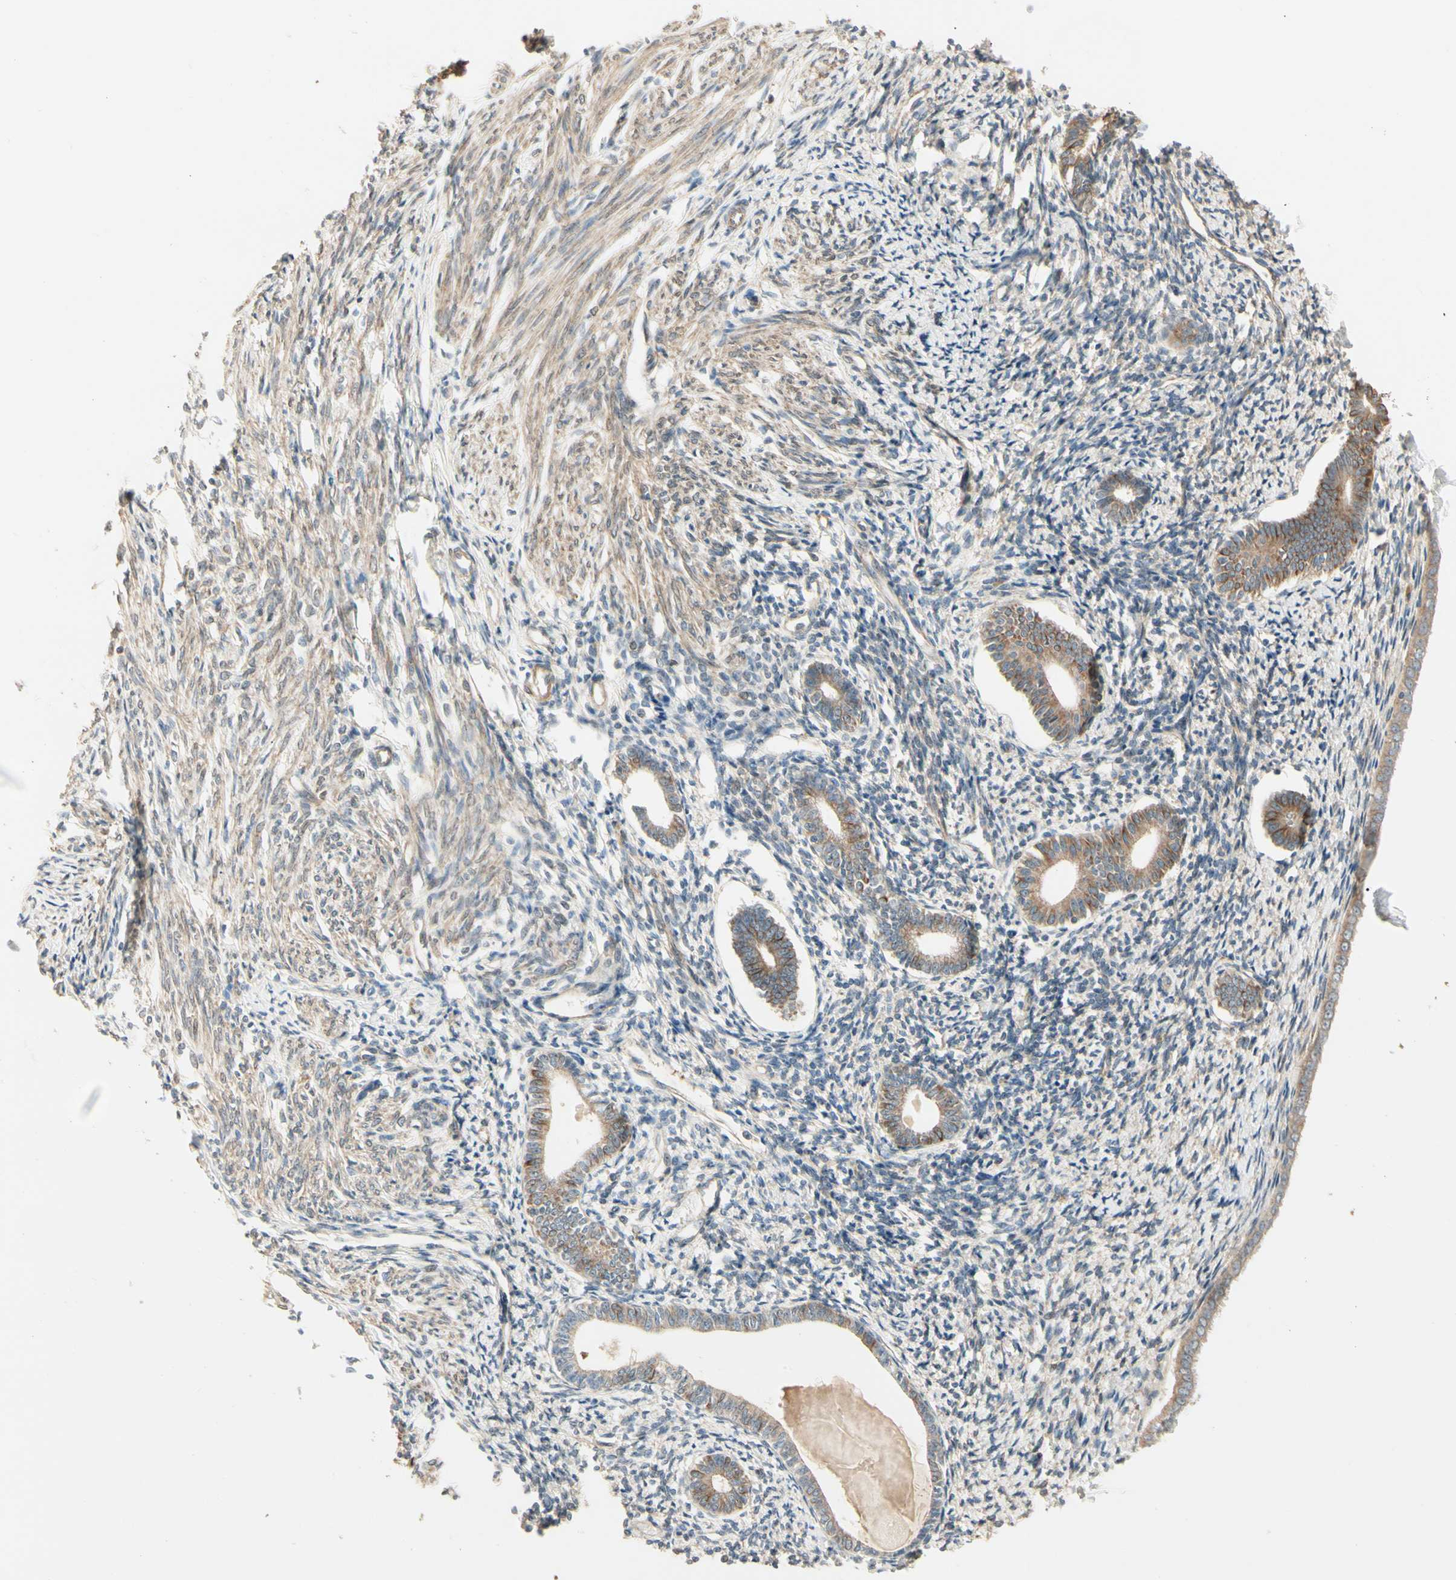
{"staining": {"intensity": "moderate", "quantity": "25%-75%", "location": "cytoplasmic/membranous"}, "tissue": "endometrium", "cell_type": "Cells in endometrial stroma", "image_type": "normal", "snomed": [{"axis": "morphology", "description": "Normal tissue, NOS"}, {"axis": "topography", "description": "Endometrium"}], "caption": "Endometrium stained with IHC shows moderate cytoplasmic/membranous expression in about 25%-75% of cells in endometrial stroma. (Stains: DAB in brown, nuclei in blue, Microscopy: brightfield microscopy at high magnification).", "gene": "IRAG1", "patient": {"sex": "female", "age": 71}}